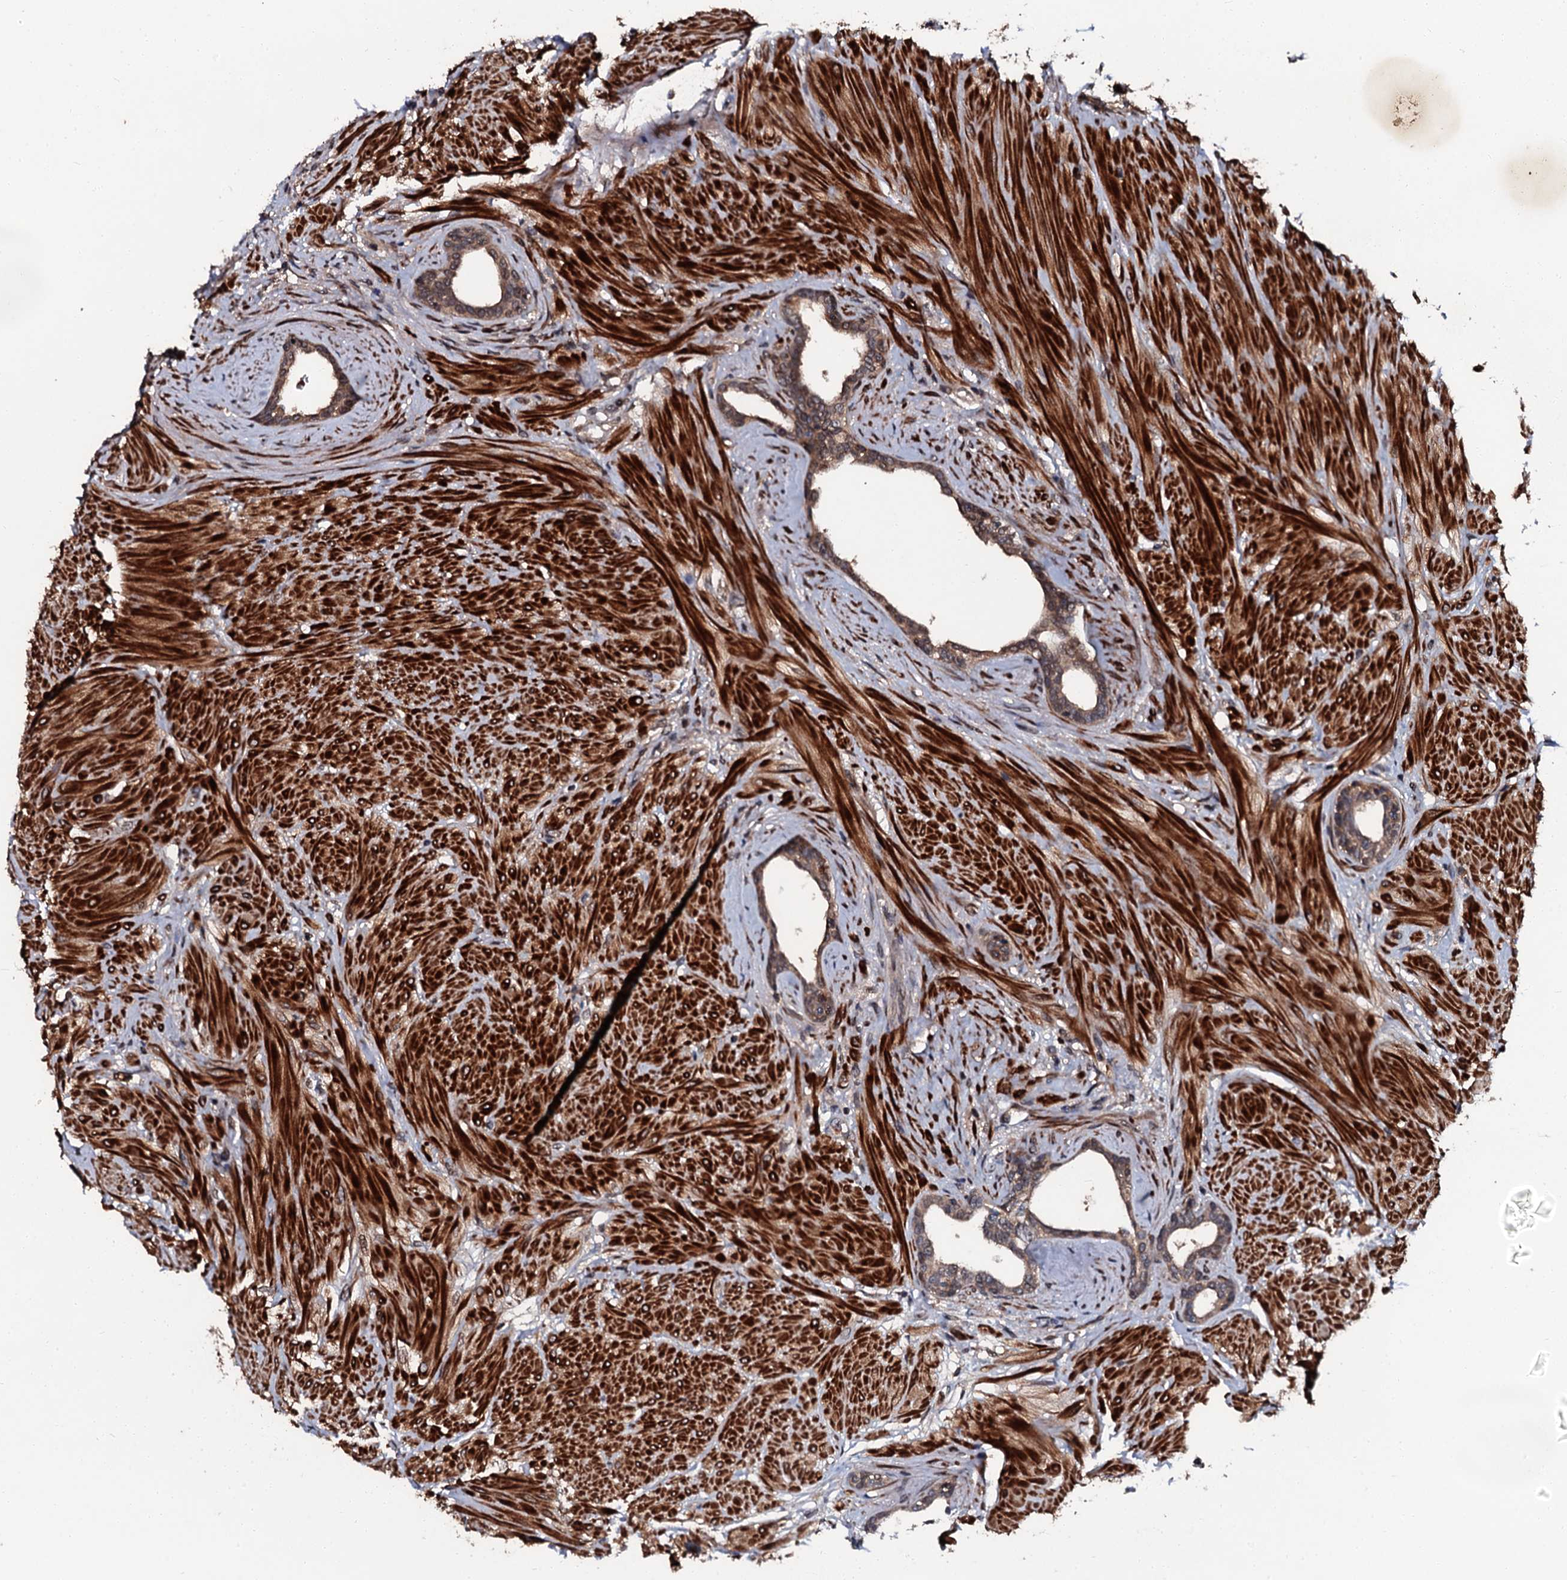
{"staining": {"intensity": "strong", "quantity": ">75%", "location": "cytoplasmic/membranous"}, "tissue": "prostate", "cell_type": "Glandular cells", "image_type": "normal", "snomed": [{"axis": "morphology", "description": "Normal tissue, NOS"}, {"axis": "topography", "description": "Prostate"}], "caption": "Human prostate stained with a brown dye reveals strong cytoplasmic/membranous positive positivity in approximately >75% of glandular cells.", "gene": "N4BP1", "patient": {"sex": "male", "age": 48}}